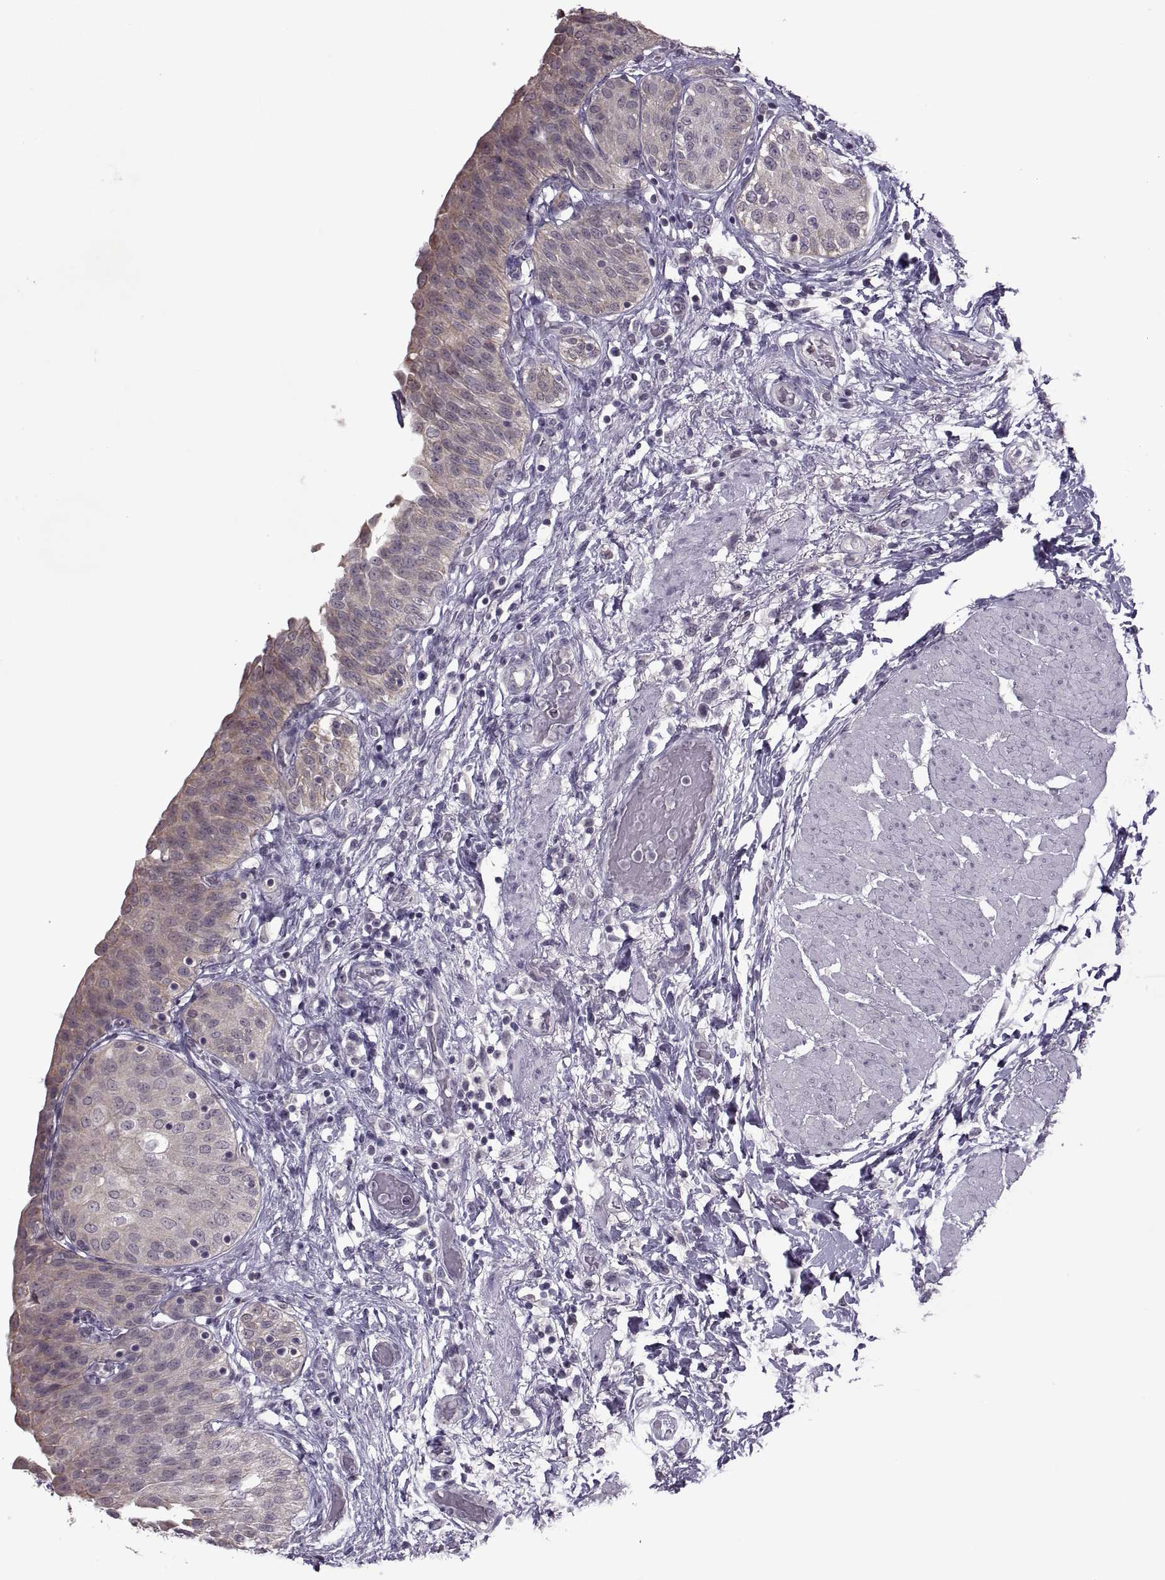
{"staining": {"intensity": "weak", "quantity": "<25%", "location": "cytoplasmic/membranous"}, "tissue": "urinary bladder", "cell_type": "Urothelial cells", "image_type": "normal", "snomed": [{"axis": "morphology", "description": "Normal tissue, NOS"}, {"axis": "morphology", "description": "Metaplasia, NOS"}, {"axis": "topography", "description": "Urinary bladder"}], "caption": "Human urinary bladder stained for a protein using IHC shows no staining in urothelial cells.", "gene": "MGAT4D", "patient": {"sex": "male", "age": 68}}